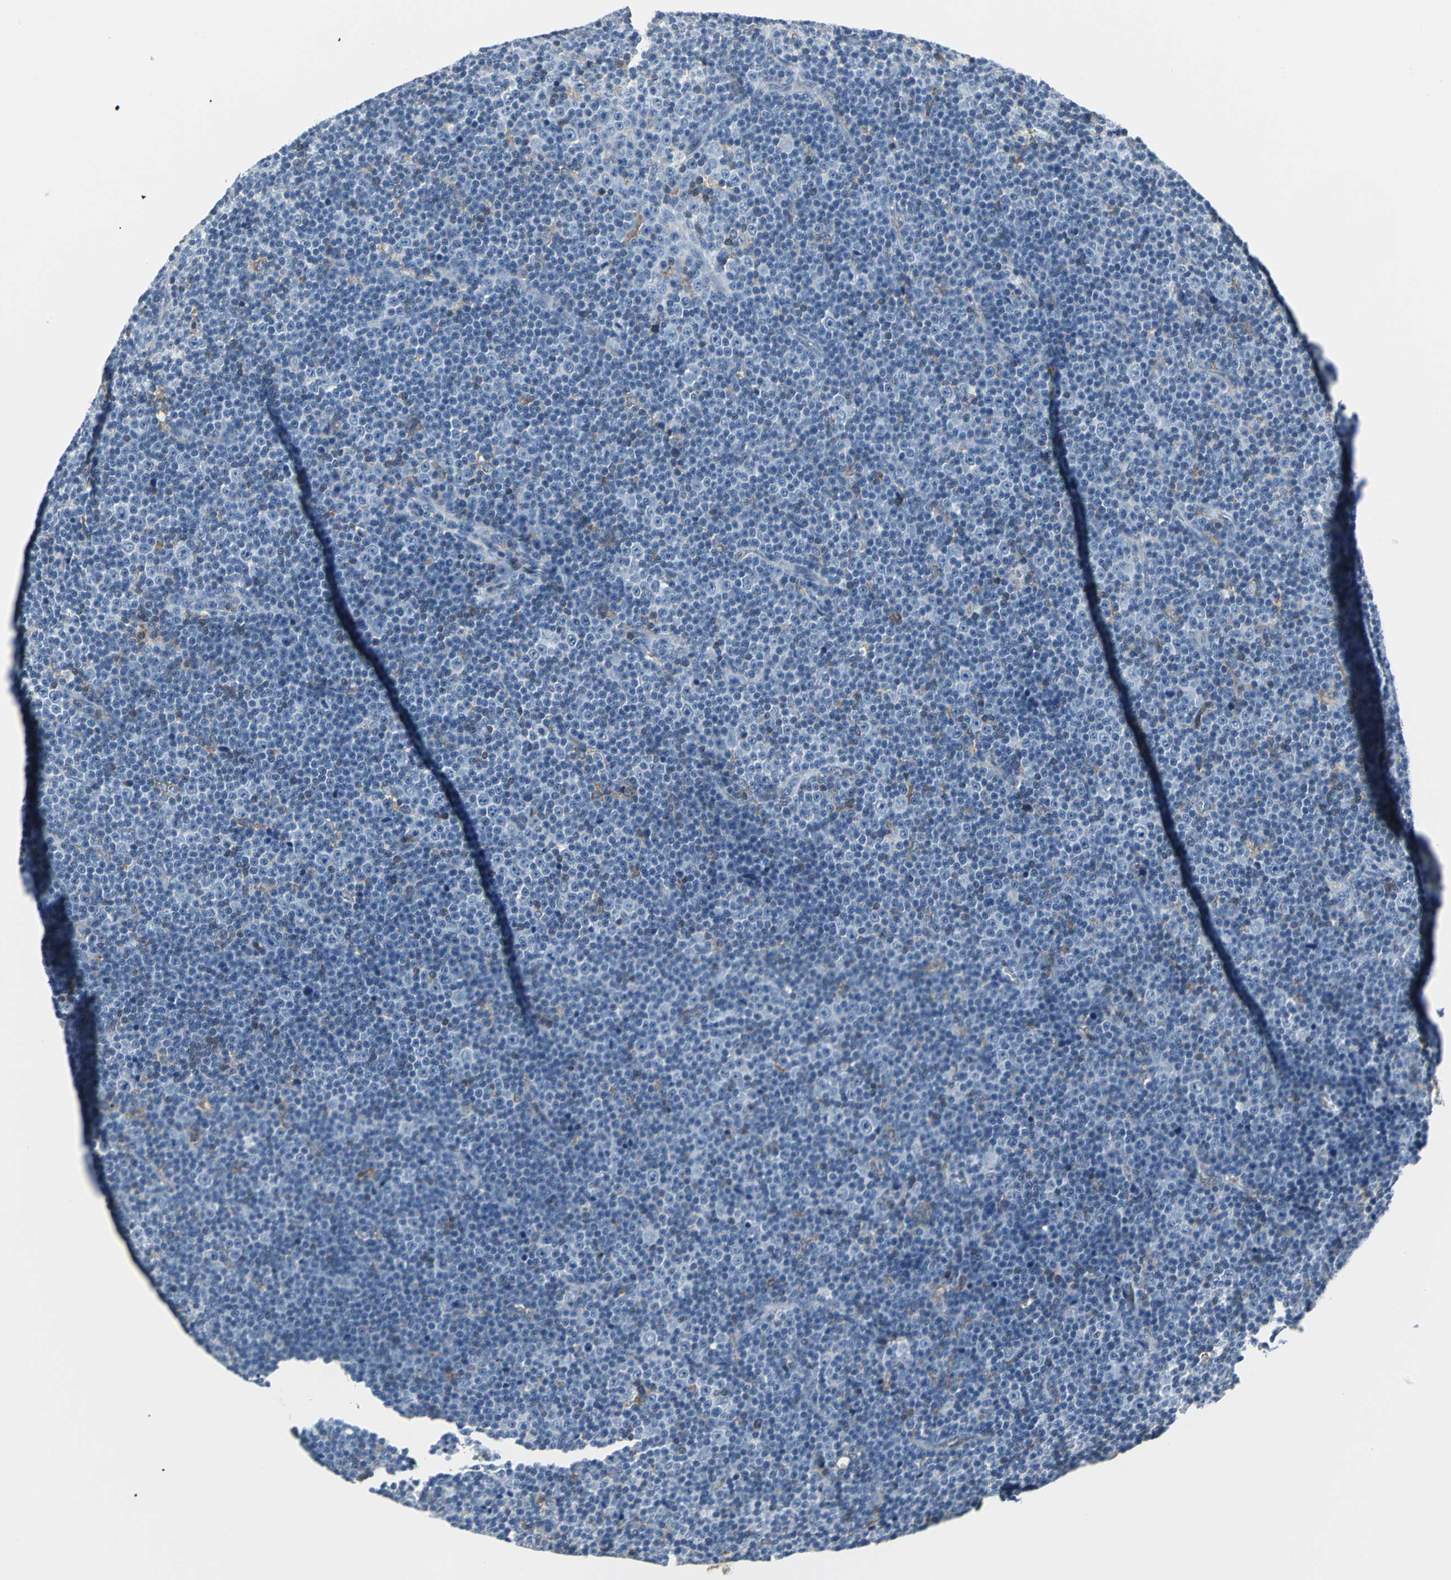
{"staining": {"intensity": "weak", "quantity": "<25%", "location": "cytoplasmic/membranous"}, "tissue": "lymphoma", "cell_type": "Tumor cells", "image_type": "cancer", "snomed": [{"axis": "morphology", "description": "Malignant lymphoma, non-Hodgkin's type, Low grade"}, {"axis": "topography", "description": "Lymph node"}], "caption": "Immunohistochemistry micrograph of lymphoma stained for a protein (brown), which exhibits no positivity in tumor cells.", "gene": "IQGAP2", "patient": {"sex": "female", "age": 67}}